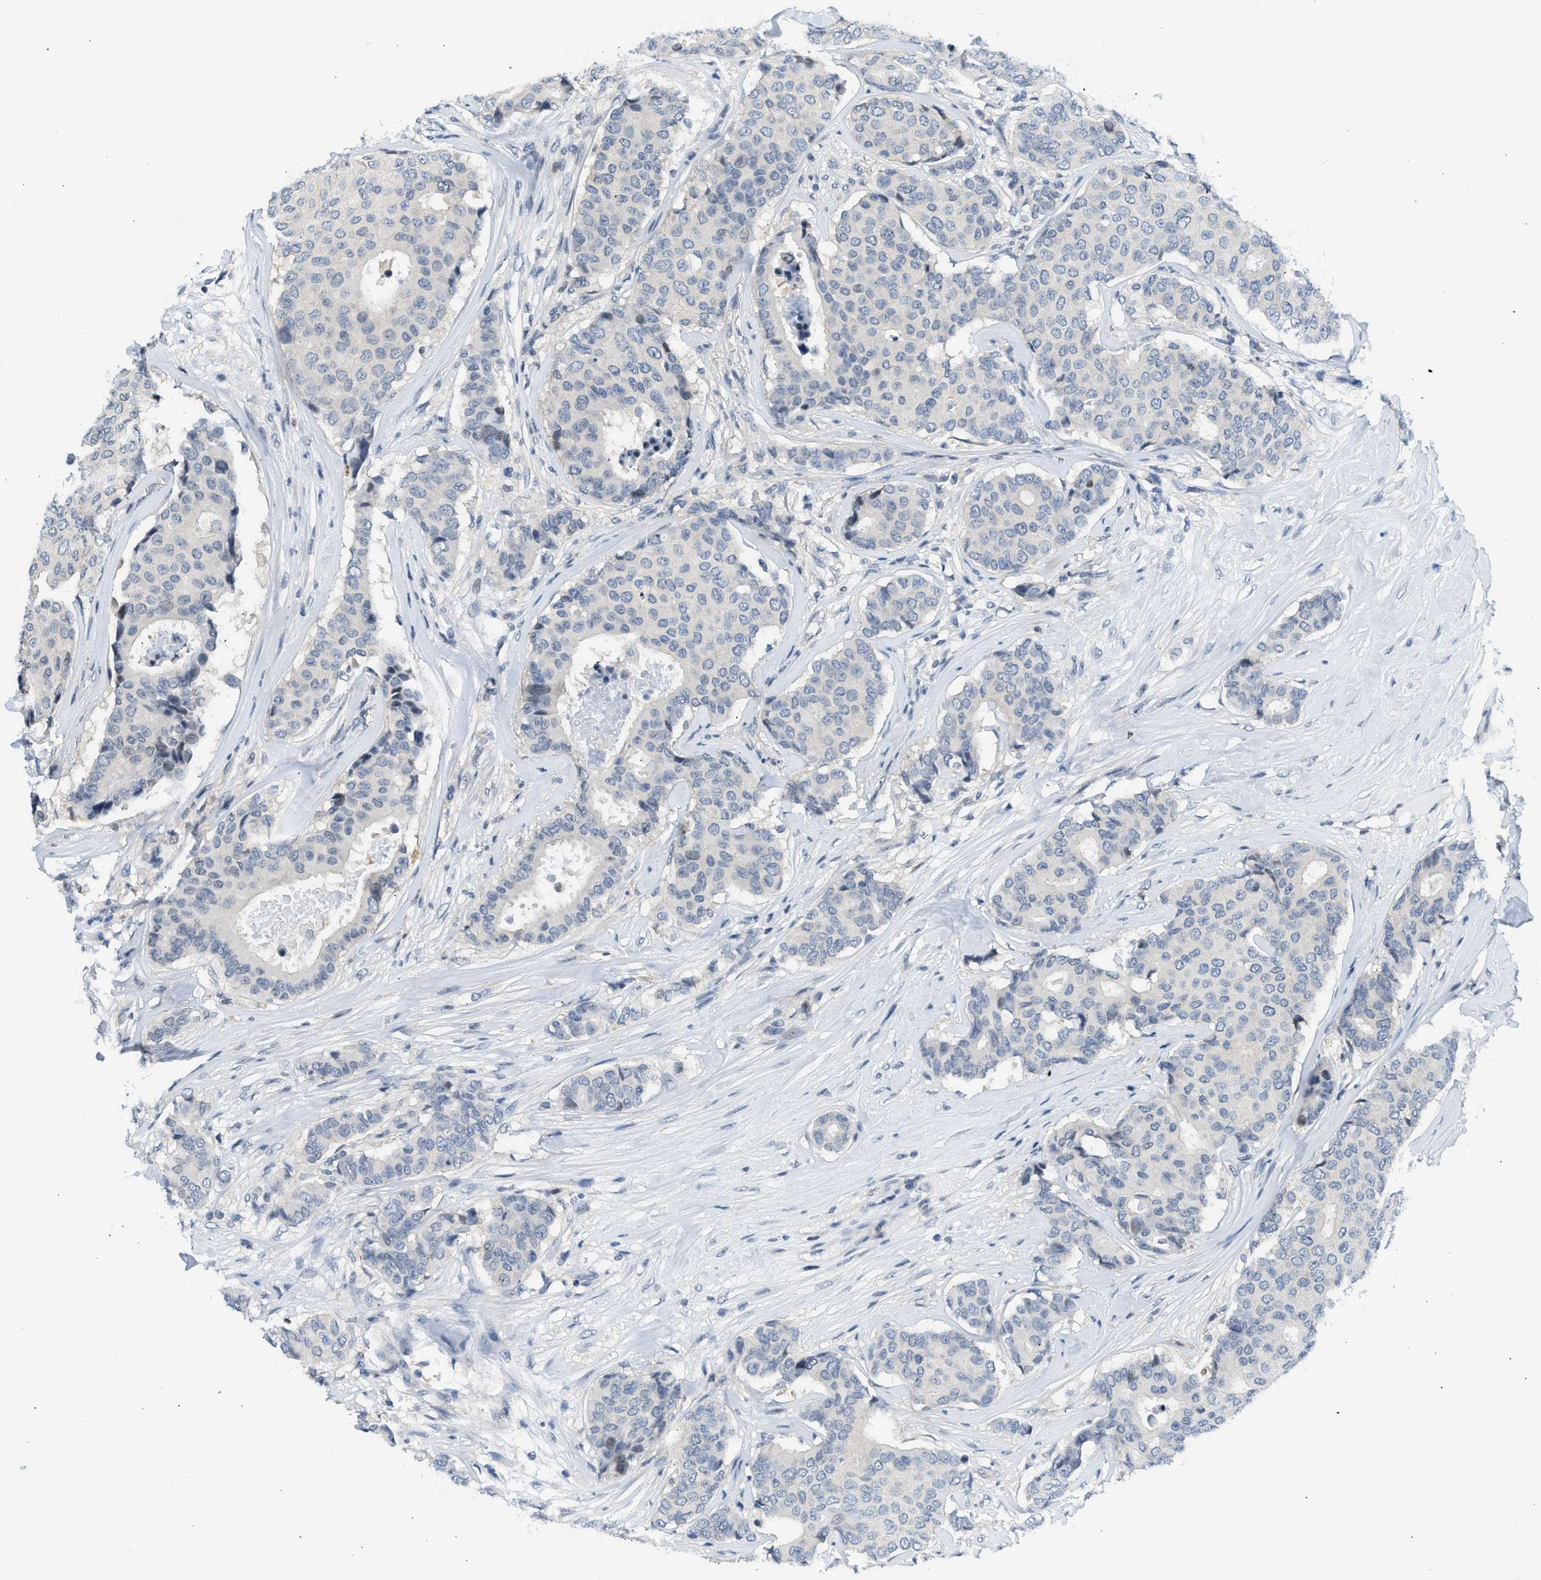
{"staining": {"intensity": "negative", "quantity": "none", "location": "none"}, "tissue": "breast cancer", "cell_type": "Tumor cells", "image_type": "cancer", "snomed": [{"axis": "morphology", "description": "Duct carcinoma"}, {"axis": "topography", "description": "Breast"}], "caption": "Immunohistochemical staining of human breast cancer exhibits no significant expression in tumor cells.", "gene": "OLIG3", "patient": {"sex": "female", "age": 75}}